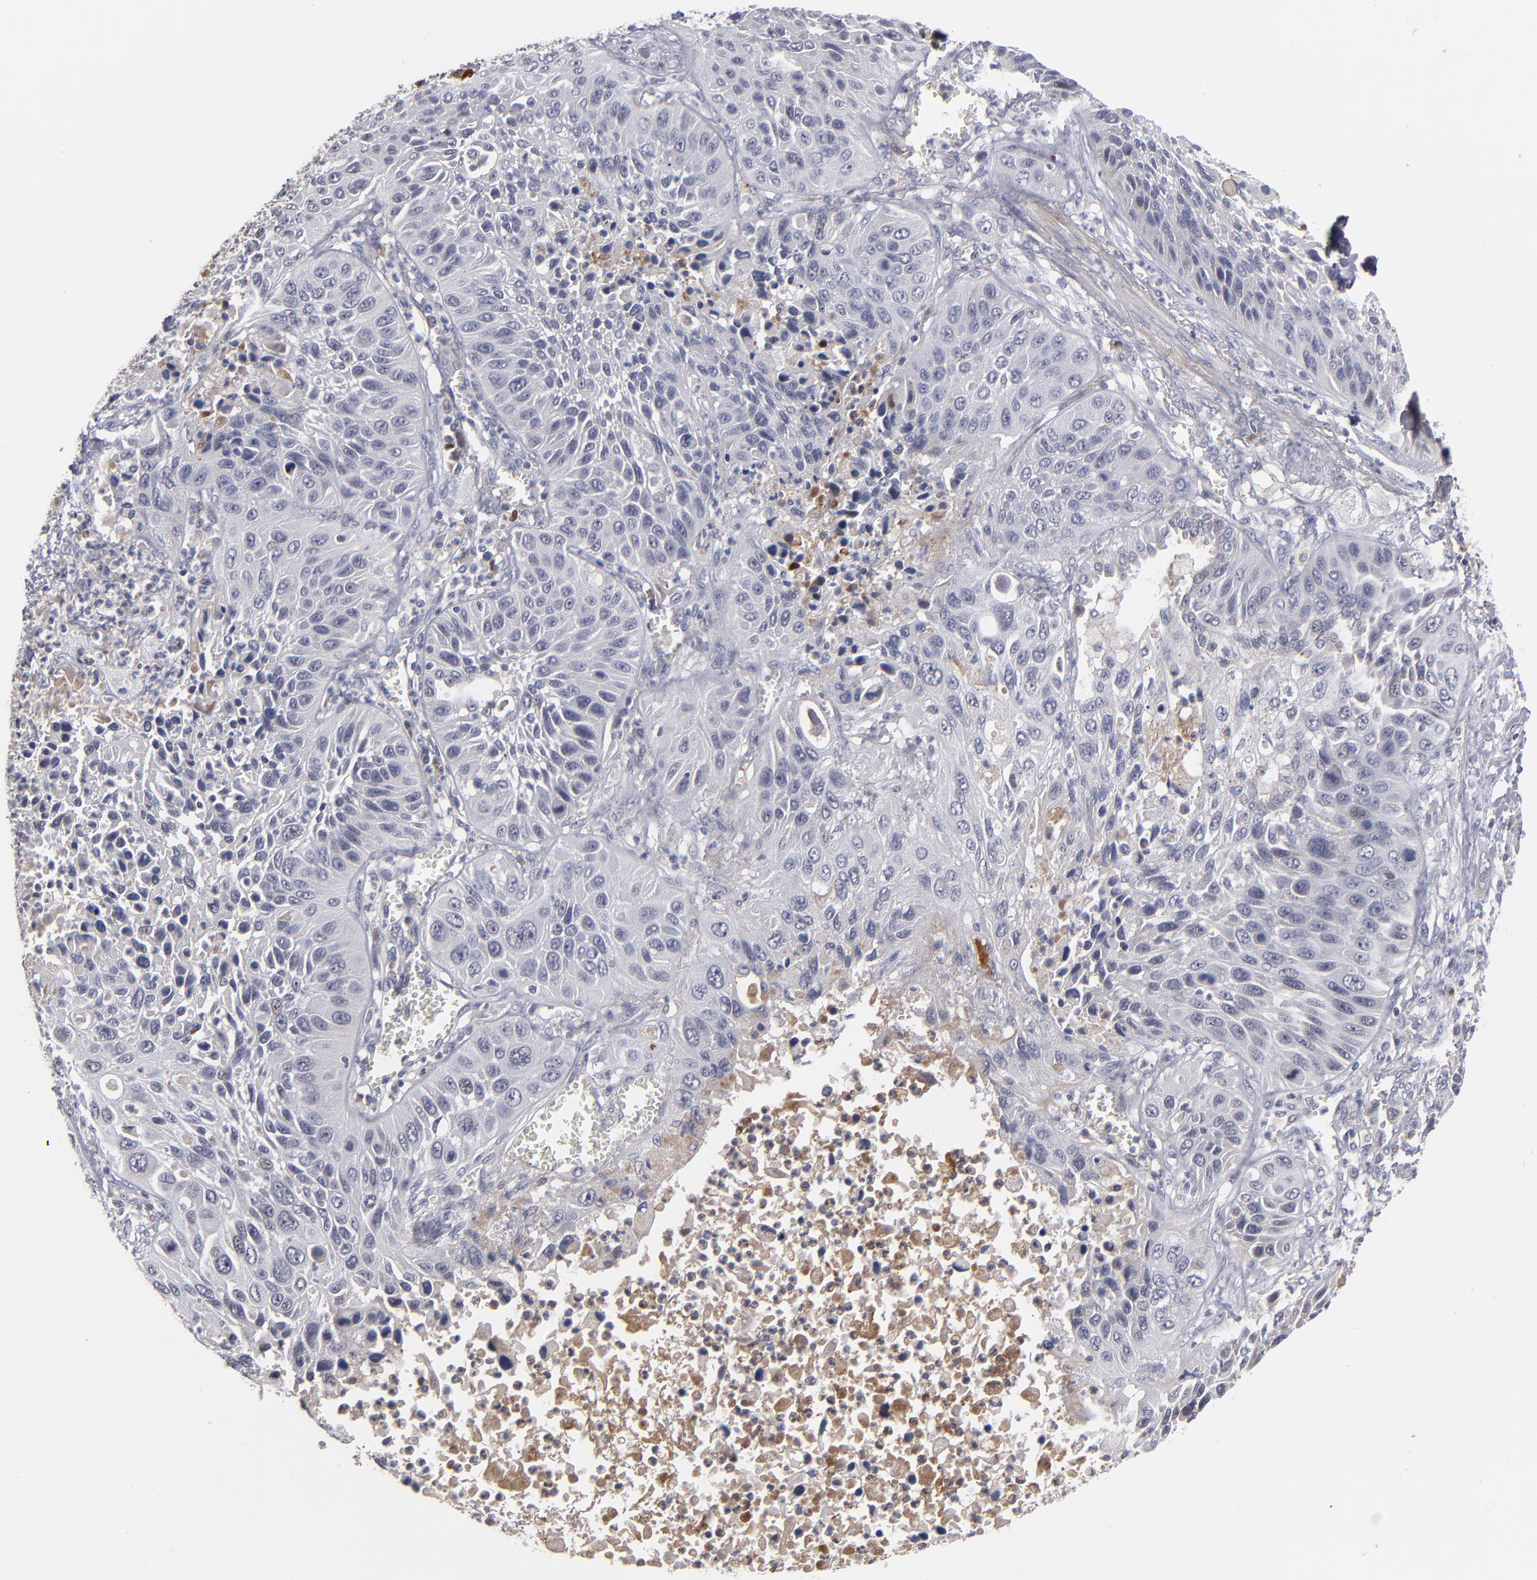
{"staining": {"intensity": "negative", "quantity": "none", "location": "none"}, "tissue": "lung cancer", "cell_type": "Tumor cells", "image_type": "cancer", "snomed": [{"axis": "morphology", "description": "Squamous cell carcinoma, NOS"}, {"axis": "topography", "description": "Lung"}], "caption": "Tumor cells show no significant protein staining in lung cancer.", "gene": "EXD2", "patient": {"sex": "female", "age": 76}}